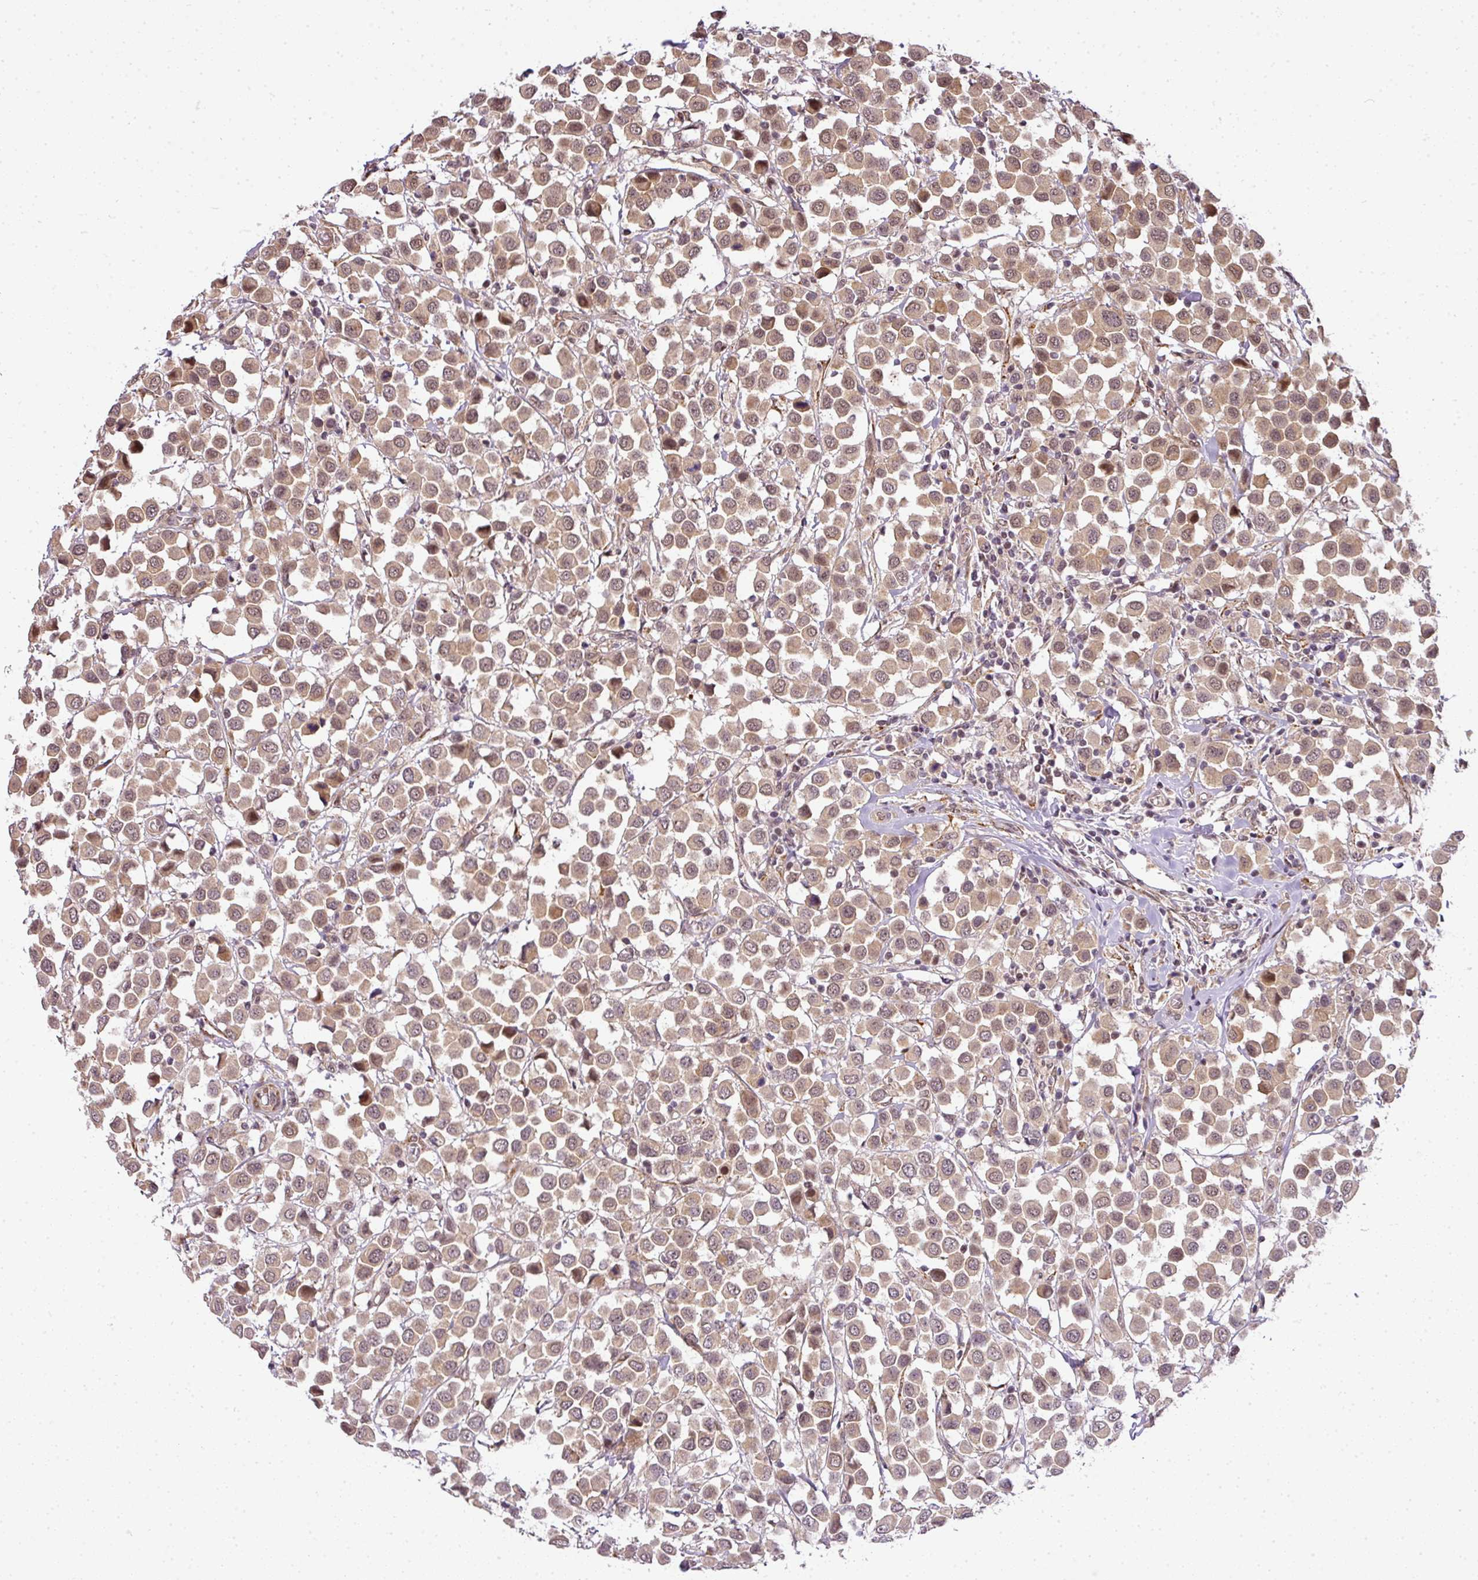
{"staining": {"intensity": "moderate", "quantity": ">75%", "location": "cytoplasmic/membranous,nuclear"}, "tissue": "breast cancer", "cell_type": "Tumor cells", "image_type": "cancer", "snomed": [{"axis": "morphology", "description": "Duct carcinoma"}, {"axis": "topography", "description": "Breast"}], "caption": "Immunohistochemical staining of human intraductal carcinoma (breast) reveals moderate cytoplasmic/membranous and nuclear protein expression in approximately >75% of tumor cells. (DAB IHC, brown staining for protein, blue staining for nuclei).", "gene": "C1orf226", "patient": {"sex": "female", "age": 61}}